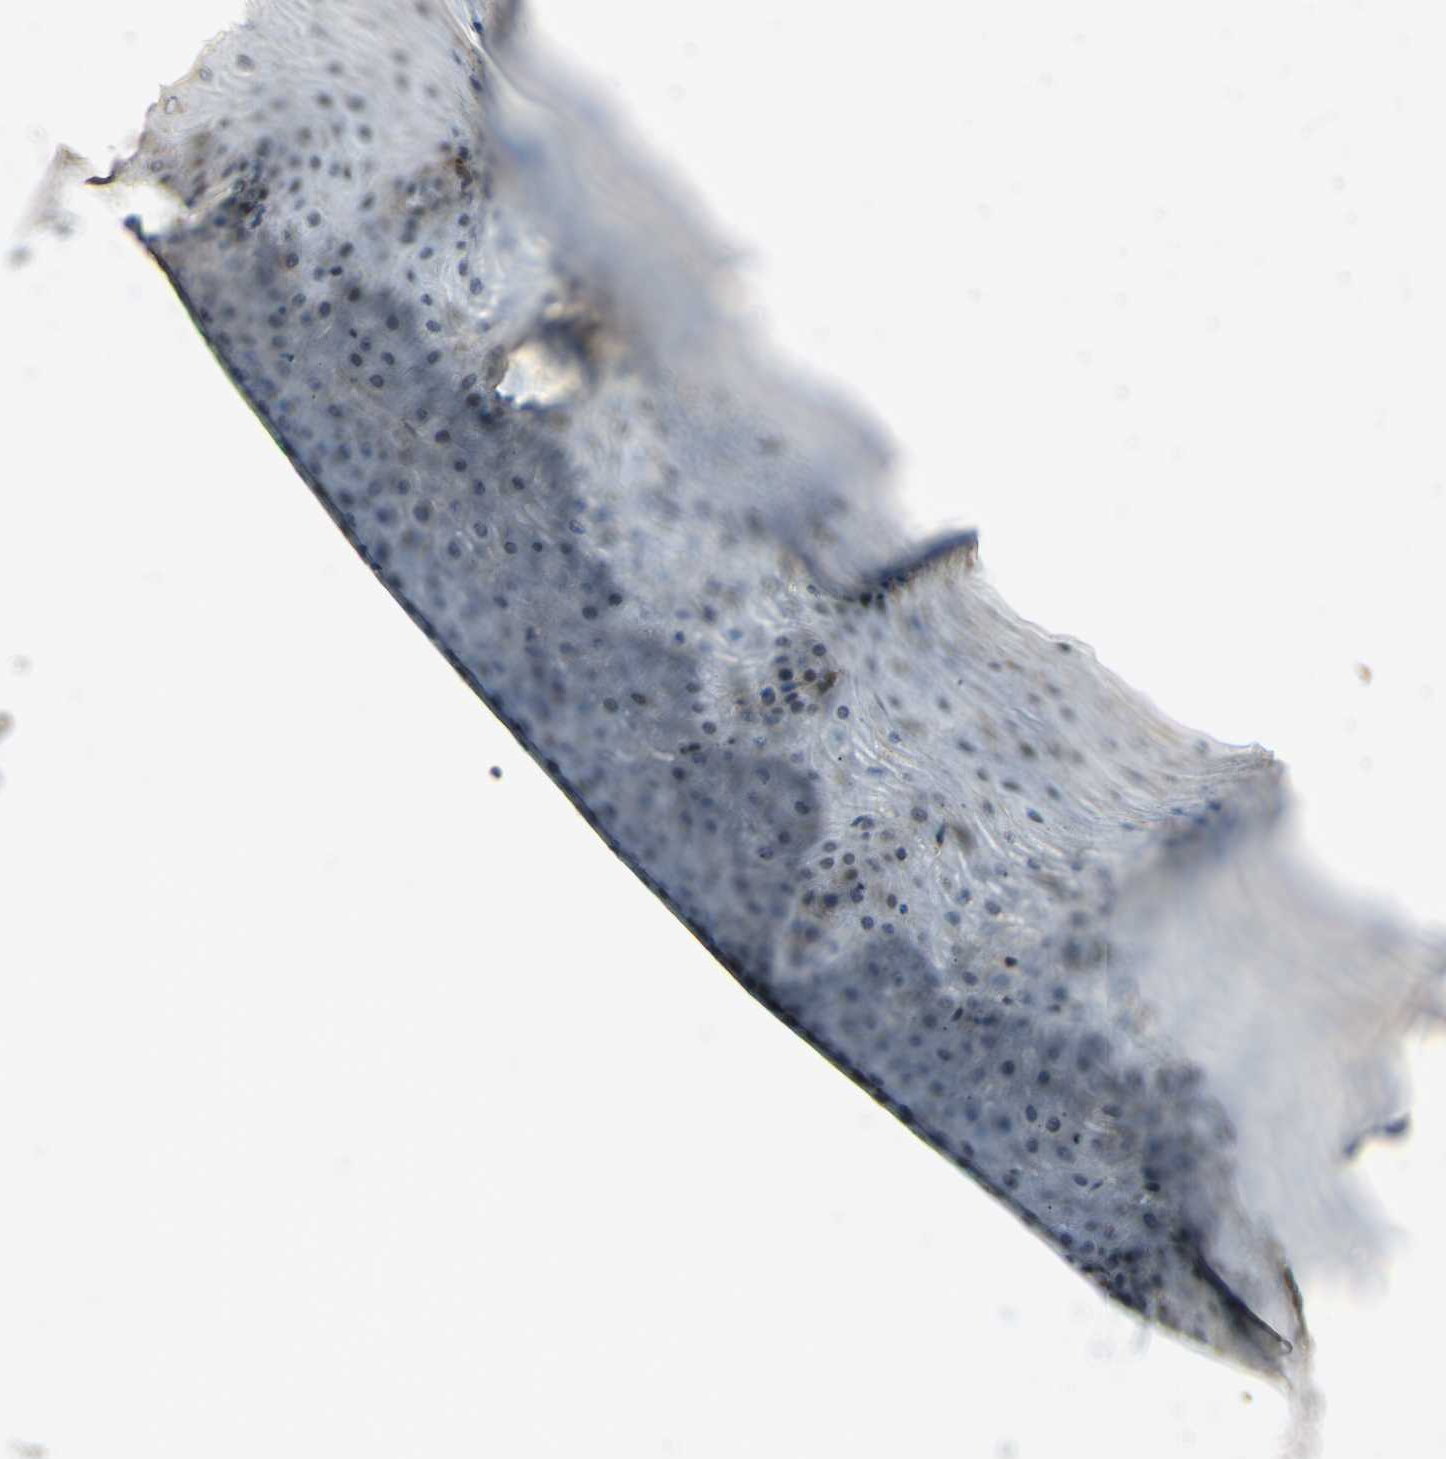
{"staining": {"intensity": "moderate", "quantity": ">75%", "location": "nuclear"}, "tissue": "cervix", "cell_type": "Glandular cells", "image_type": "normal", "snomed": [{"axis": "morphology", "description": "Normal tissue, NOS"}, {"axis": "topography", "description": "Cervix"}], "caption": "This histopathology image exhibits normal cervix stained with immunohistochemistry (IHC) to label a protein in brown. The nuclear of glandular cells show moderate positivity for the protein. Nuclei are counter-stained blue.", "gene": "PSMD5", "patient": {"sex": "female", "age": 55}}